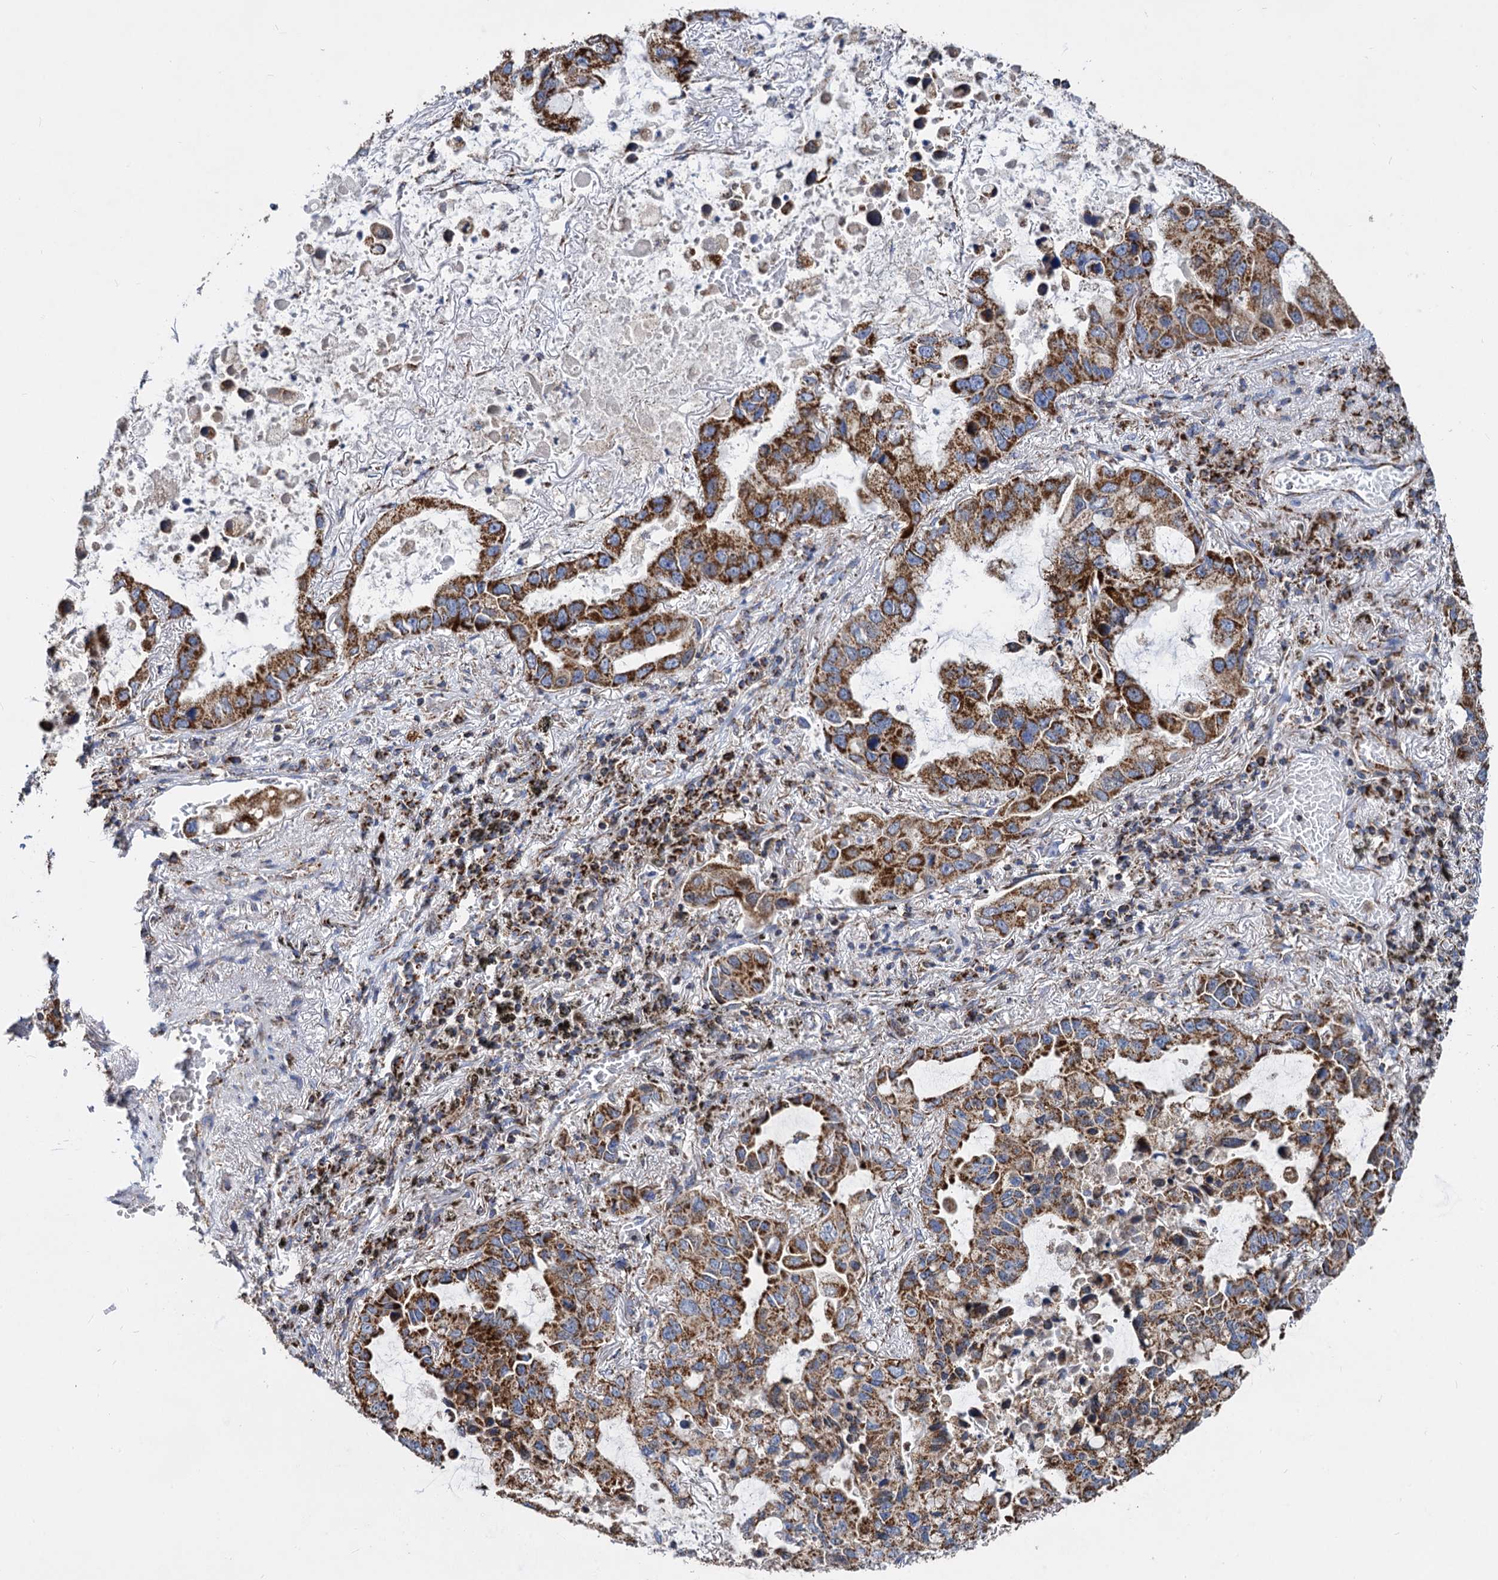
{"staining": {"intensity": "strong", "quantity": ">75%", "location": "cytoplasmic/membranous"}, "tissue": "lung cancer", "cell_type": "Tumor cells", "image_type": "cancer", "snomed": [{"axis": "morphology", "description": "Adenocarcinoma, NOS"}, {"axis": "topography", "description": "Lung"}], "caption": "DAB (3,3'-diaminobenzidine) immunohistochemical staining of human lung cancer displays strong cytoplasmic/membranous protein staining in approximately >75% of tumor cells. The staining is performed using DAB (3,3'-diaminobenzidine) brown chromogen to label protein expression. The nuclei are counter-stained blue using hematoxylin.", "gene": "TIMM10", "patient": {"sex": "male", "age": 64}}